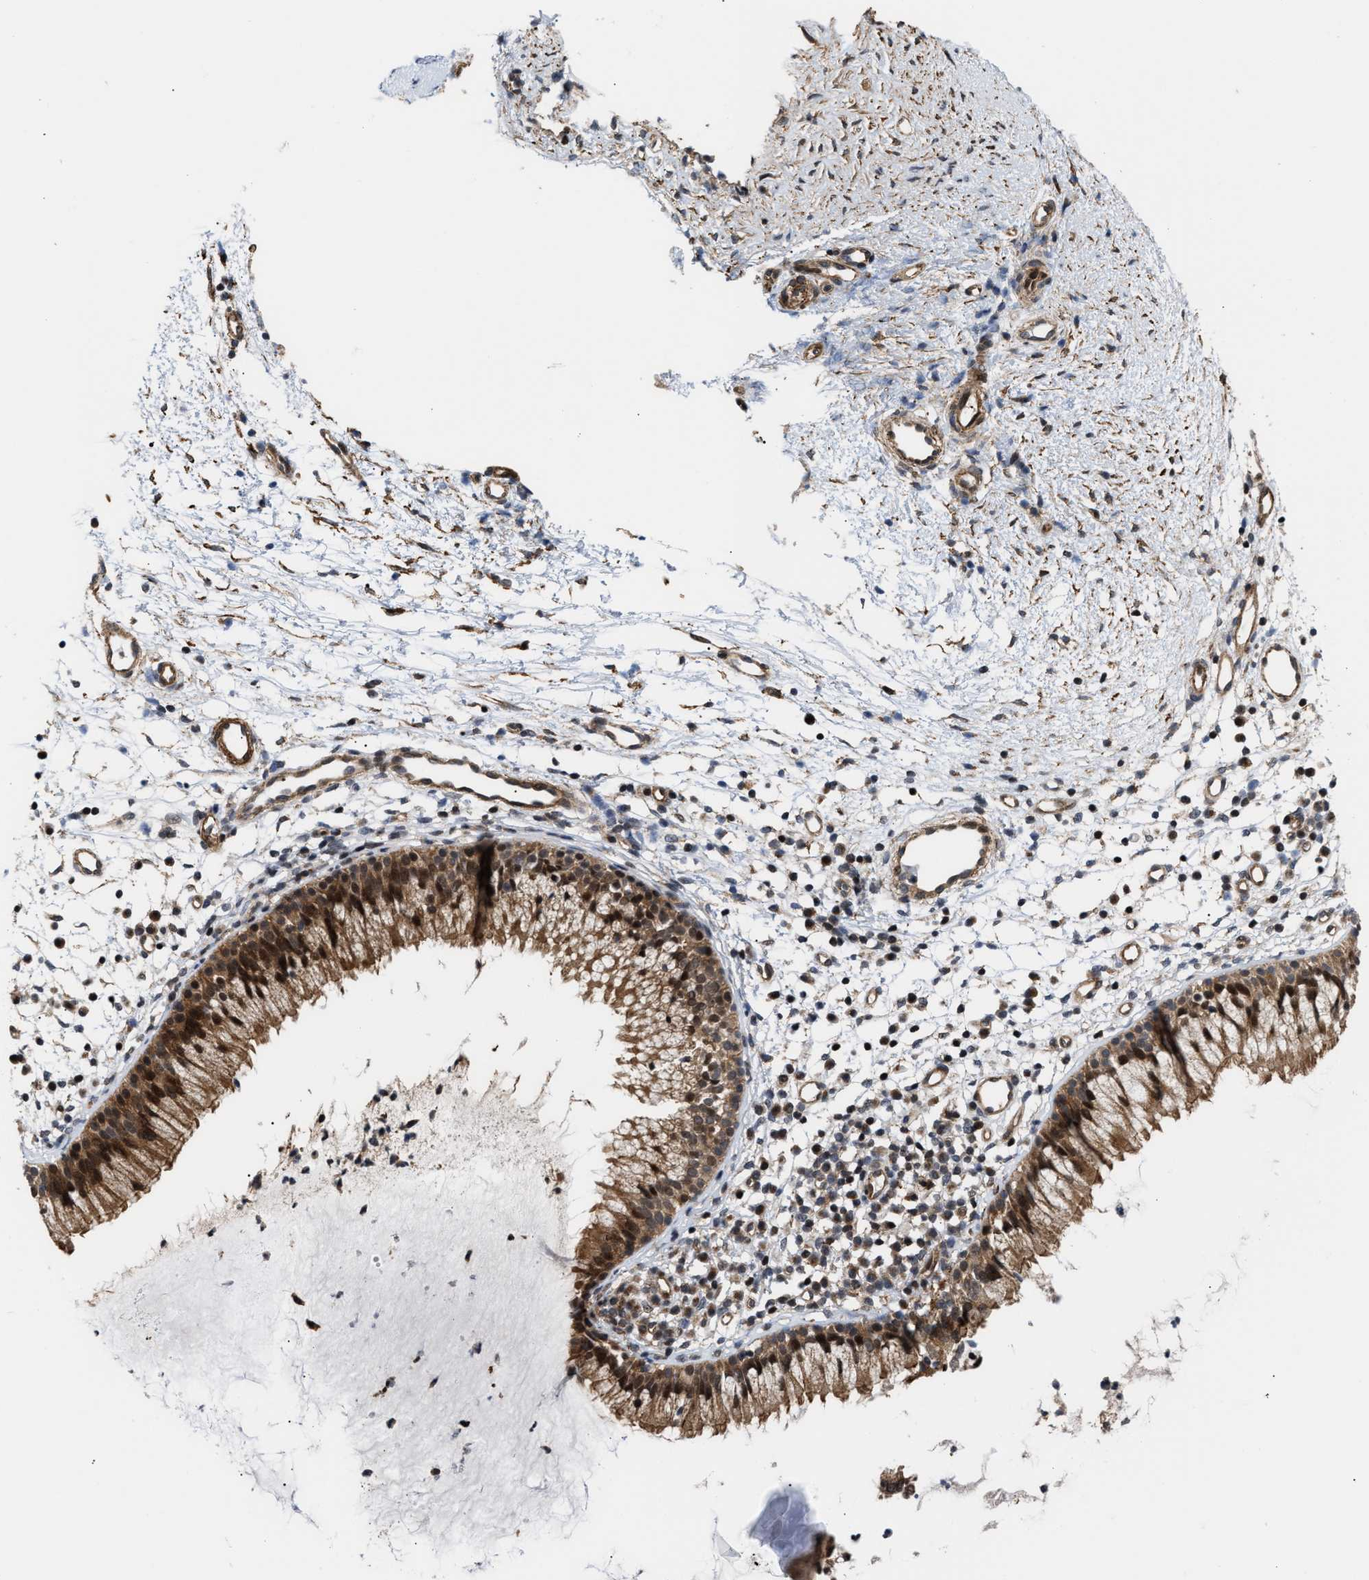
{"staining": {"intensity": "strong", "quantity": ">75%", "location": "cytoplasmic/membranous,nuclear"}, "tissue": "nasopharynx", "cell_type": "Respiratory epithelial cells", "image_type": "normal", "snomed": [{"axis": "morphology", "description": "Normal tissue, NOS"}, {"axis": "topography", "description": "Nasopharynx"}], "caption": "The immunohistochemical stain labels strong cytoplasmic/membranous,nuclear expression in respiratory epithelial cells of unremarkable nasopharynx. (DAB = brown stain, brightfield microscopy at high magnification).", "gene": "STAU2", "patient": {"sex": "male", "age": 21}}